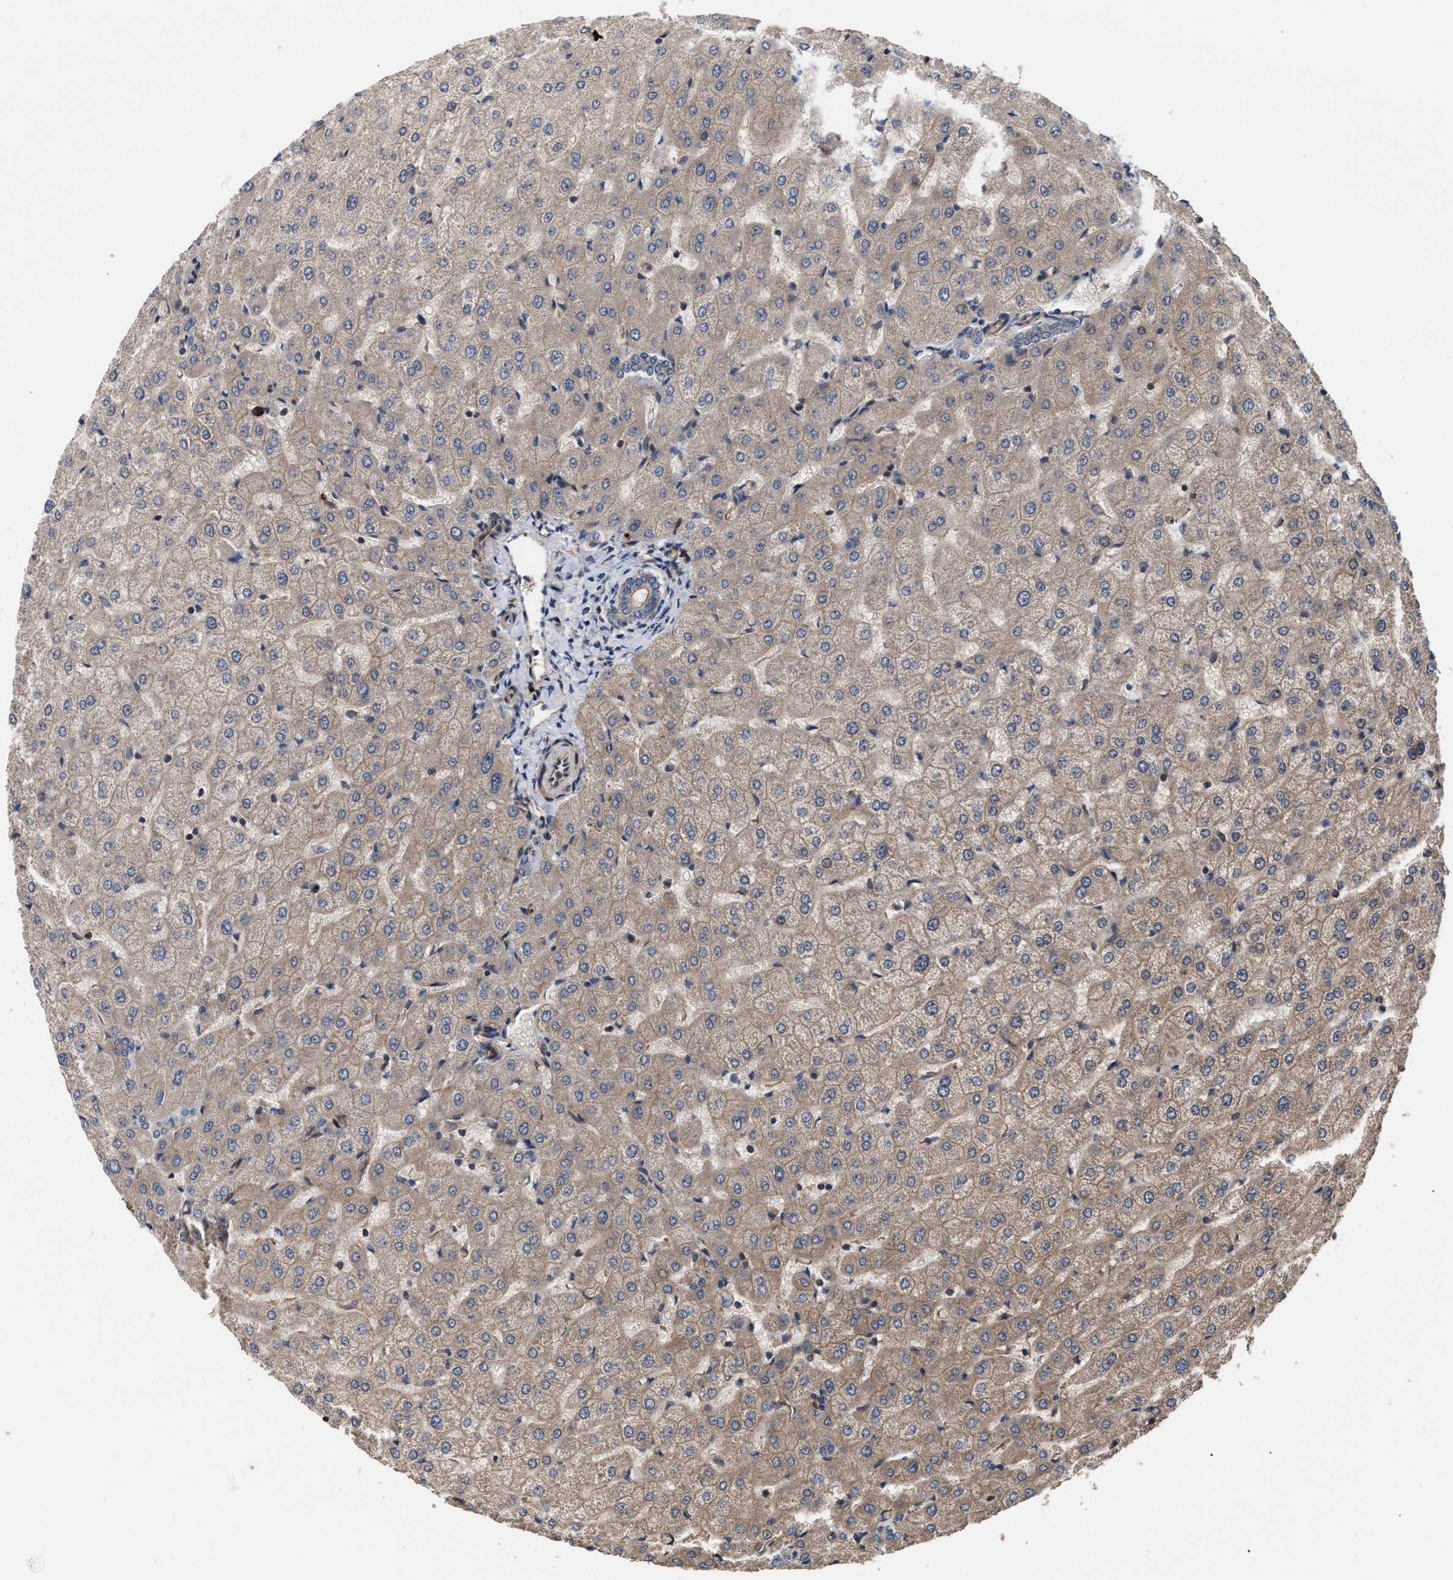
{"staining": {"intensity": "weak", "quantity": "<25%", "location": "cytoplasmic/membranous"}, "tissue": "liver", "cell_type": "Cholangiocytes", "image_type": "normal", "snomed": [{"axis": "morphology", "description": "Normal tissue, NOS"}, {"axis": "morphology", "description": "Fibrosis, NOS"}, {"axis": "topography", "description": "Liver"}], "caption": "DAB (3,3'-diaminobenzidine) immunohistochemical staining of benign human liver reveals no significant expression in cholangiocytes. Nuclei are stained in blue.", "gene": "STAU1", "patient": {"sex": "female", "age": 29}}